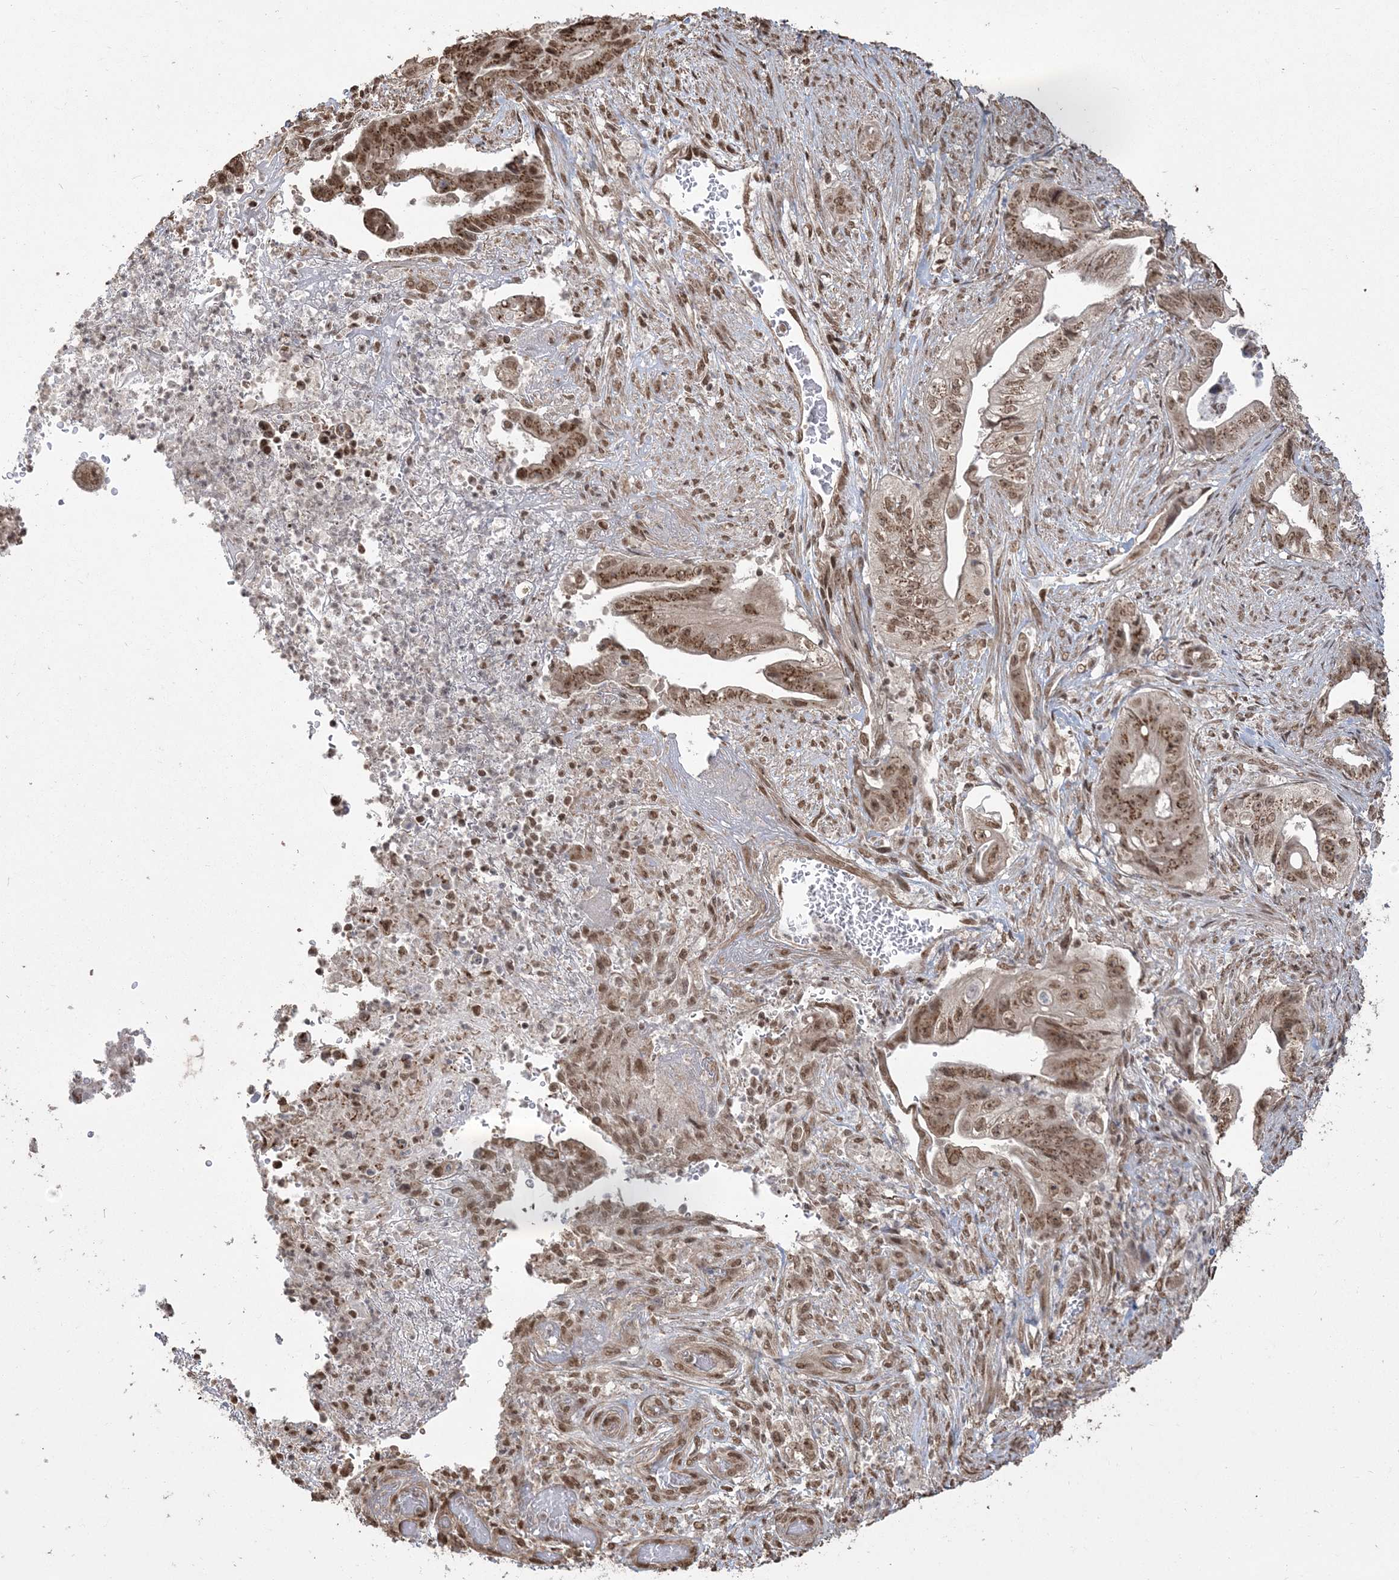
{"staining": {"intensity": "moderate", "quantity": ">75%", "location": "cytoplasmic/membranous,nuclear"}, "tissue": "stomach cancer", "cell_type": "Tumor cells", "image_type": "cancer", "snomed": [{"axis": "morphology", "description": "Adenocarcinoma, NOS"}, {"axis": "topography", "description": "Stomach"}], "caption": "Stomach cancer was stained to show a protein in brown. There is medium levels of moderate cytoplasmic/membranous and nuclear staining in approximately >75% of tumor cells.", "gene": "ZNF839", "patient": {"sex": "female", "age": 73}}